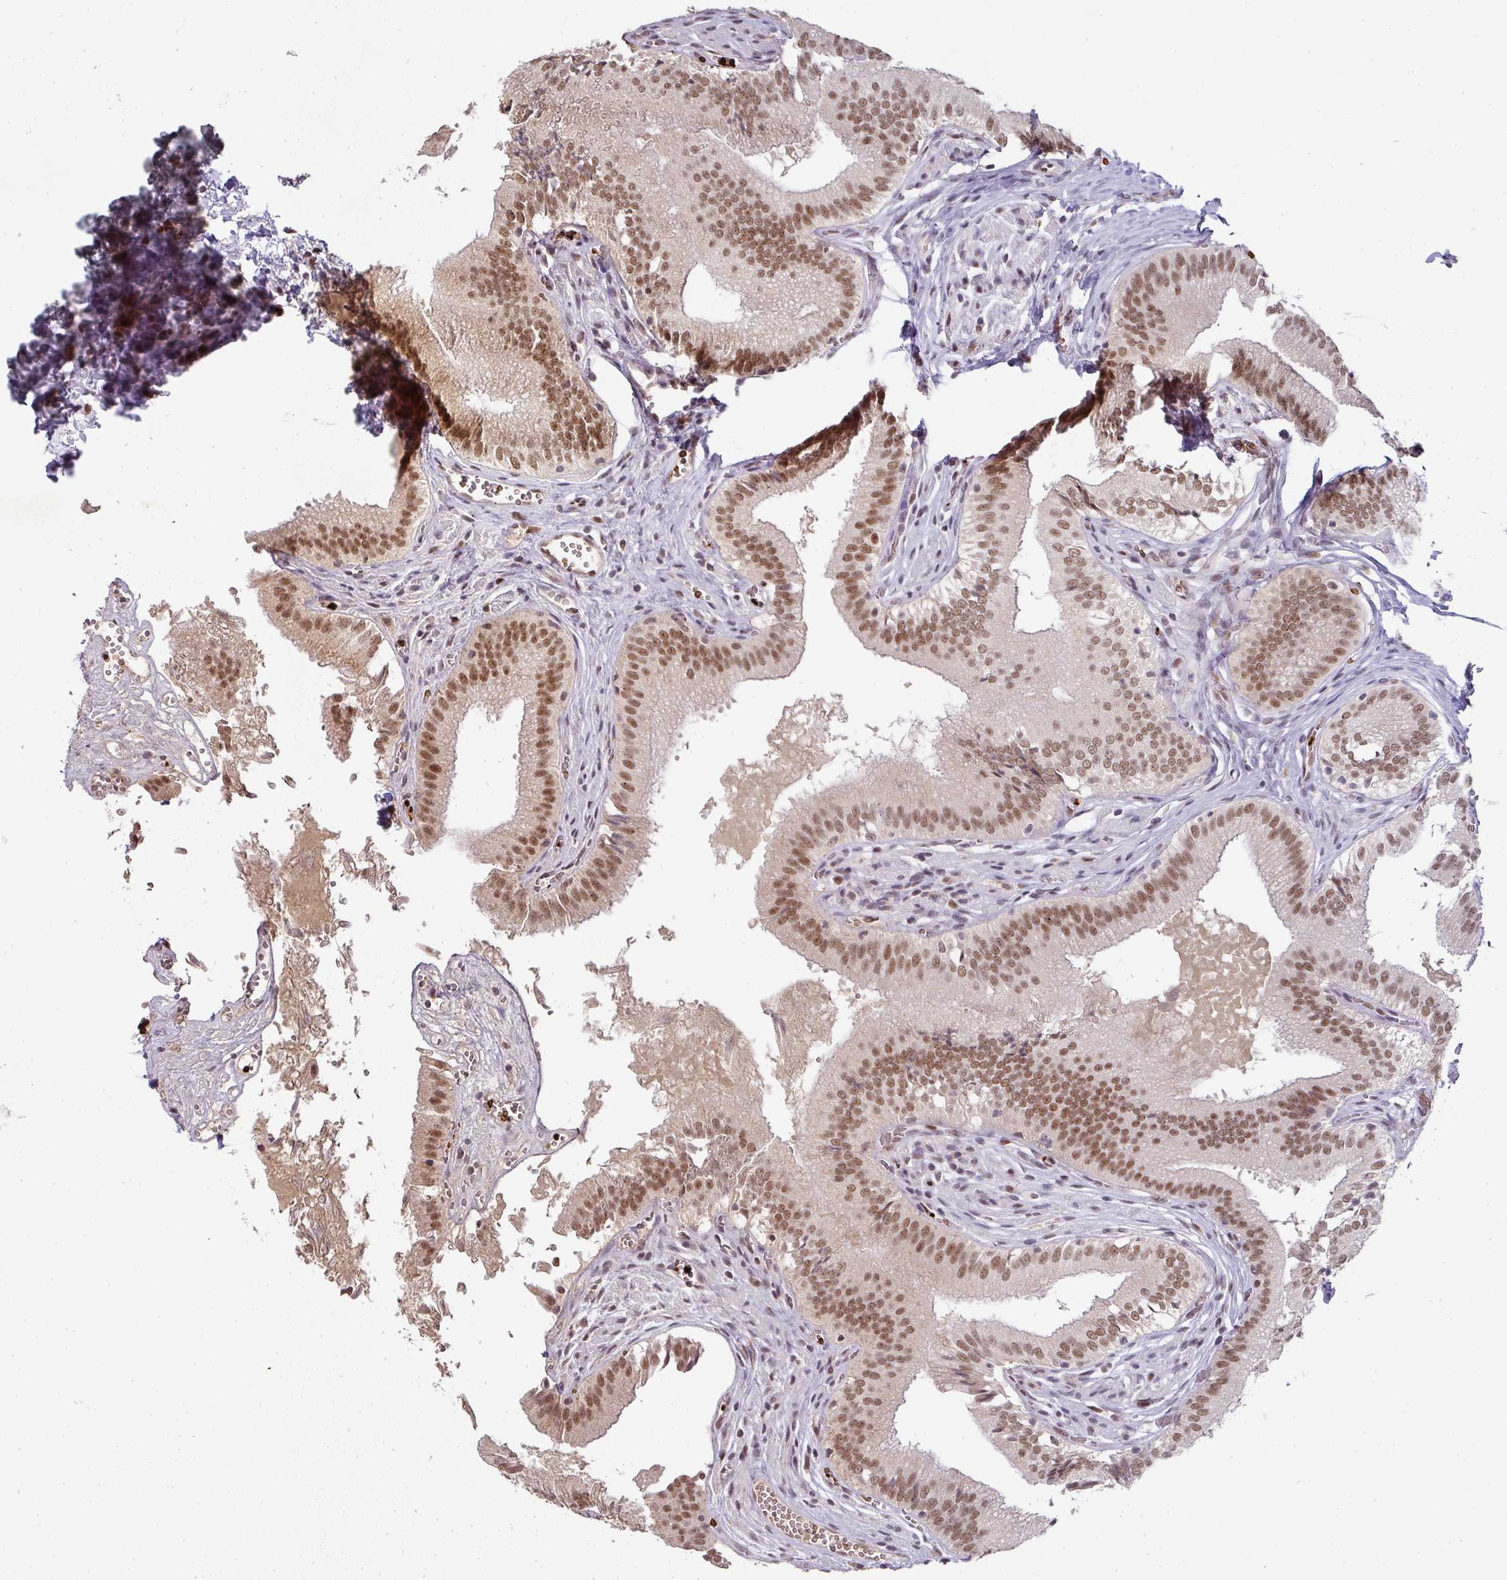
{"staining": {"intensity": "moderate", "quantity": ">75%", "location": "nuclear"}, "tissue": "gallbladder", "cell_type": "Glandular cells", "image_type": "normal", "snomed": [{"axis": "morphology", "description": "Normal tissue, NOS"}, {"axis": "topography", "description": "Gallbladder"}, {"axis": "topography", "description": "Peripheral nerve tissue"}], "caption": "This image exhibits IHC staining of normal human gallbladder, with medium moderate nuclear expression in about >75% of glandular cells.", "gene": "NEIL1", "patient": {"sex": "male", "age": 17}}